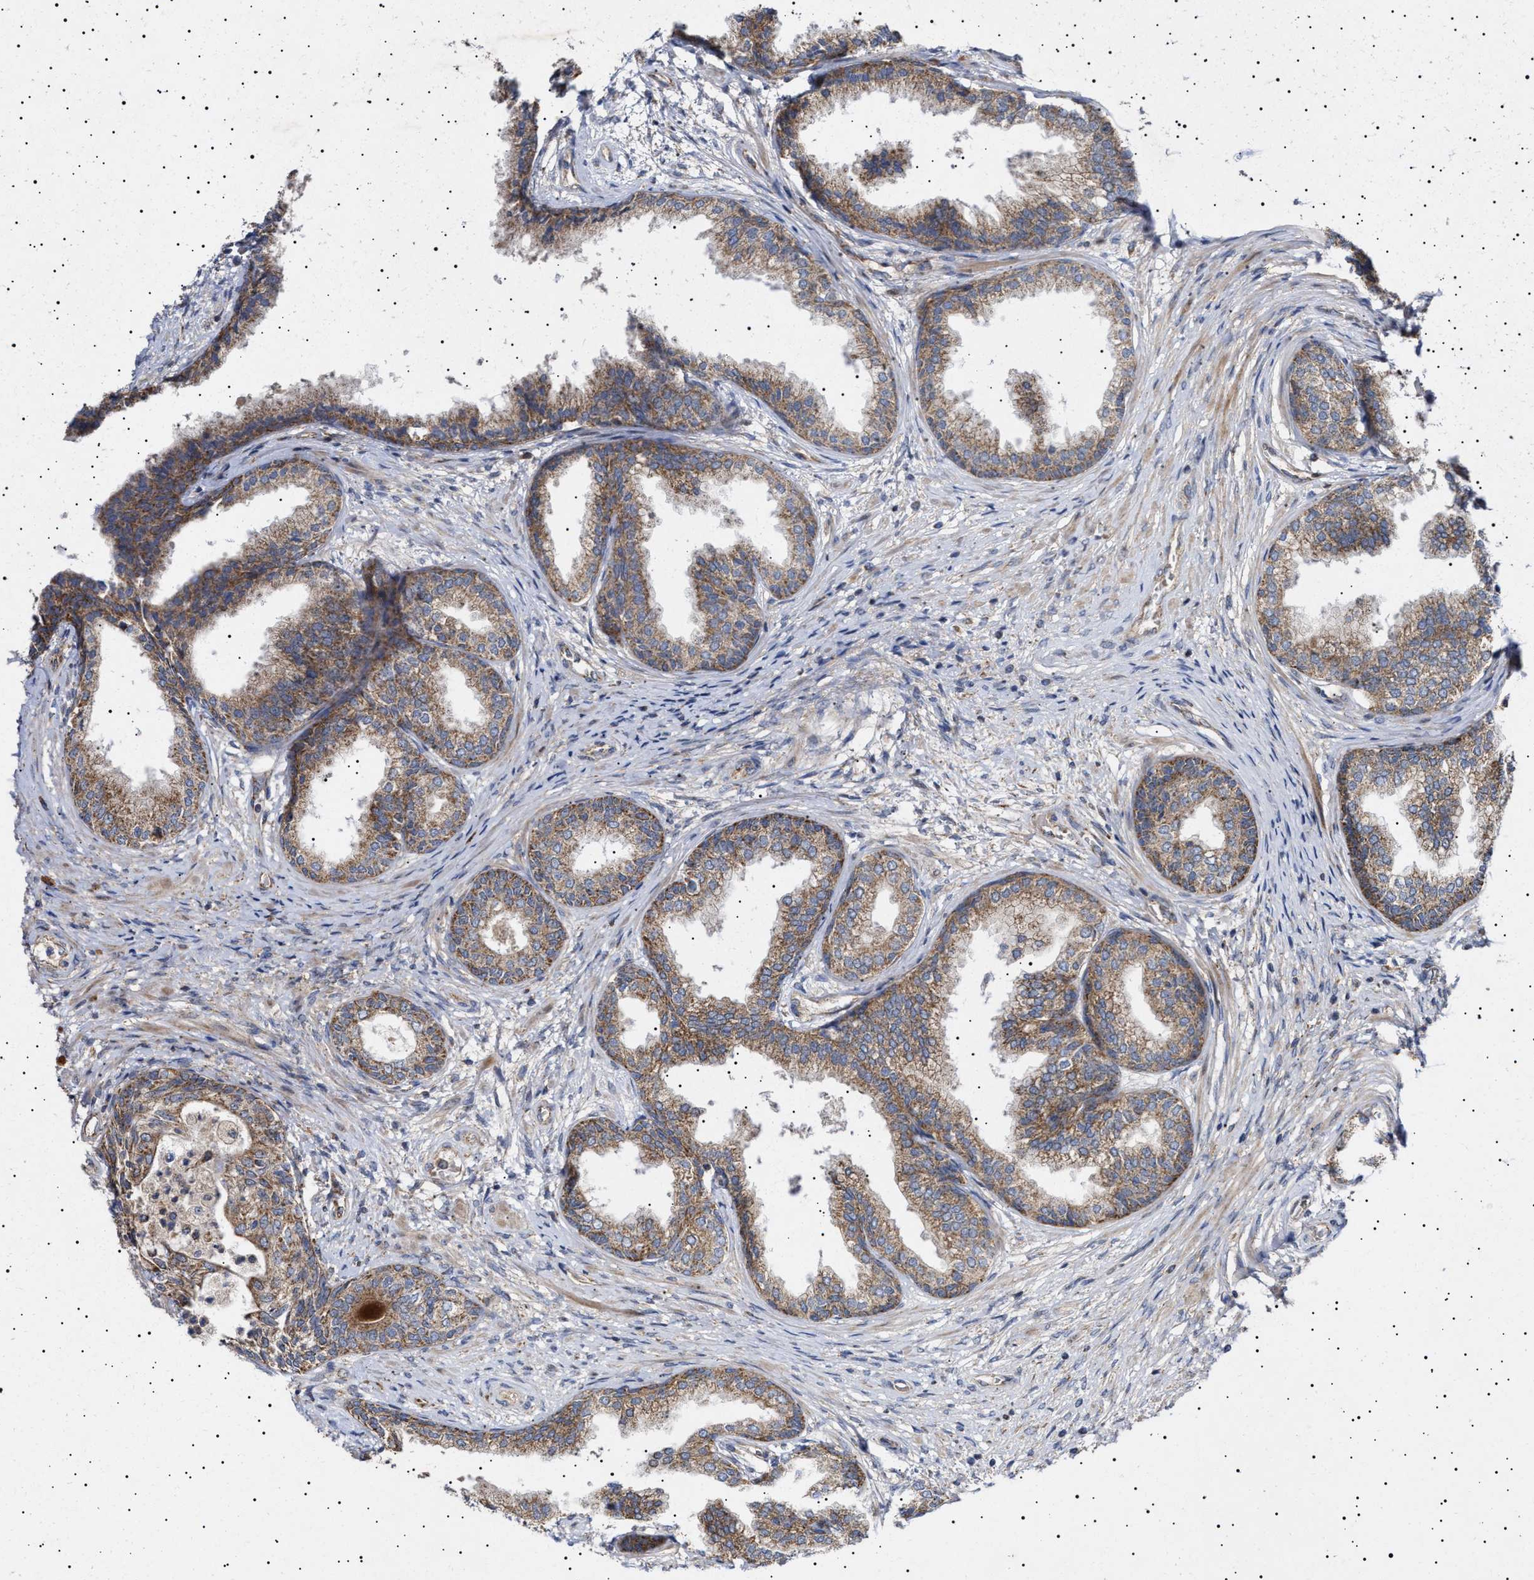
{"staining": {"intensity": "moderate", "quantity": ">75%", "location": "cytoplasmic/membranous"}, "tissue": "prostate", "cell_type": "Glandular cells", "image_type": "normal", "snomed": [{"axis": "morphology", "description": "Normal tissue, NOS"}, {"axis": "topography", "description": "Prostate"}], "caption": "Immunohistochemistry (IHC) of unremarkable human prostate shows medium levels of moderate cytoplasmic/membranous expression in about >75% of glandular cells.", "gene": "MRPL10", "patient": {"sex": "male", "age": 76}}